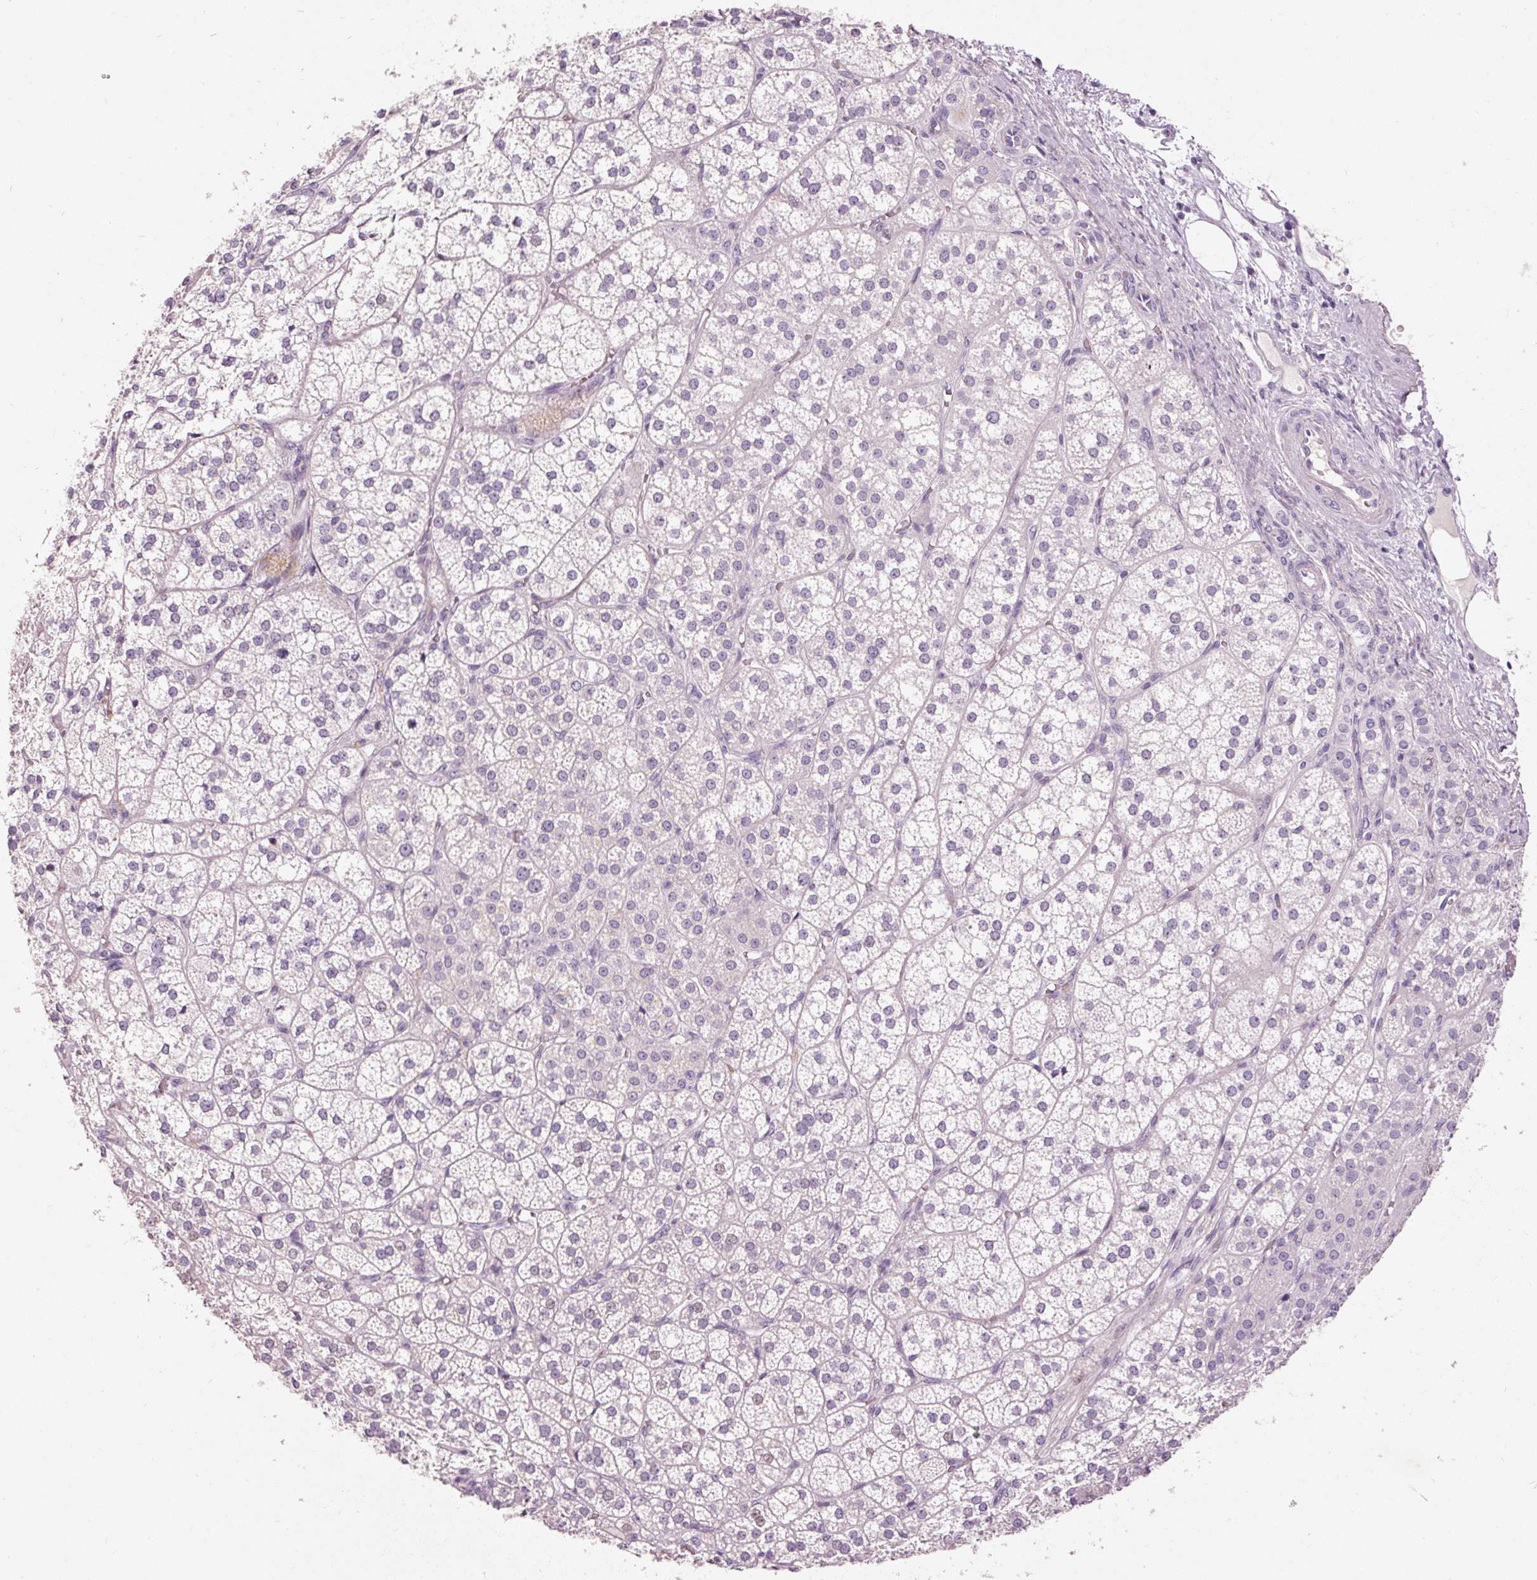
{"staining": {"intensity": "negative", "quantity": "none", "location": "none"}, "tissue": "adrenal gland", "cell_type": "Glandular cells", "image_type": "normal", "snomed": [{"axis": "morphology", "description": "Normal tissue, NOS"}, {"axis": "topography", "description": "Adrenal gland"}], "caption": "Histopathology image shows no protein expression in glandular cells of unremarkable adrenal gland.", "gene": "MUC5AC", "patient": {"sex": "female", "age": 60}}